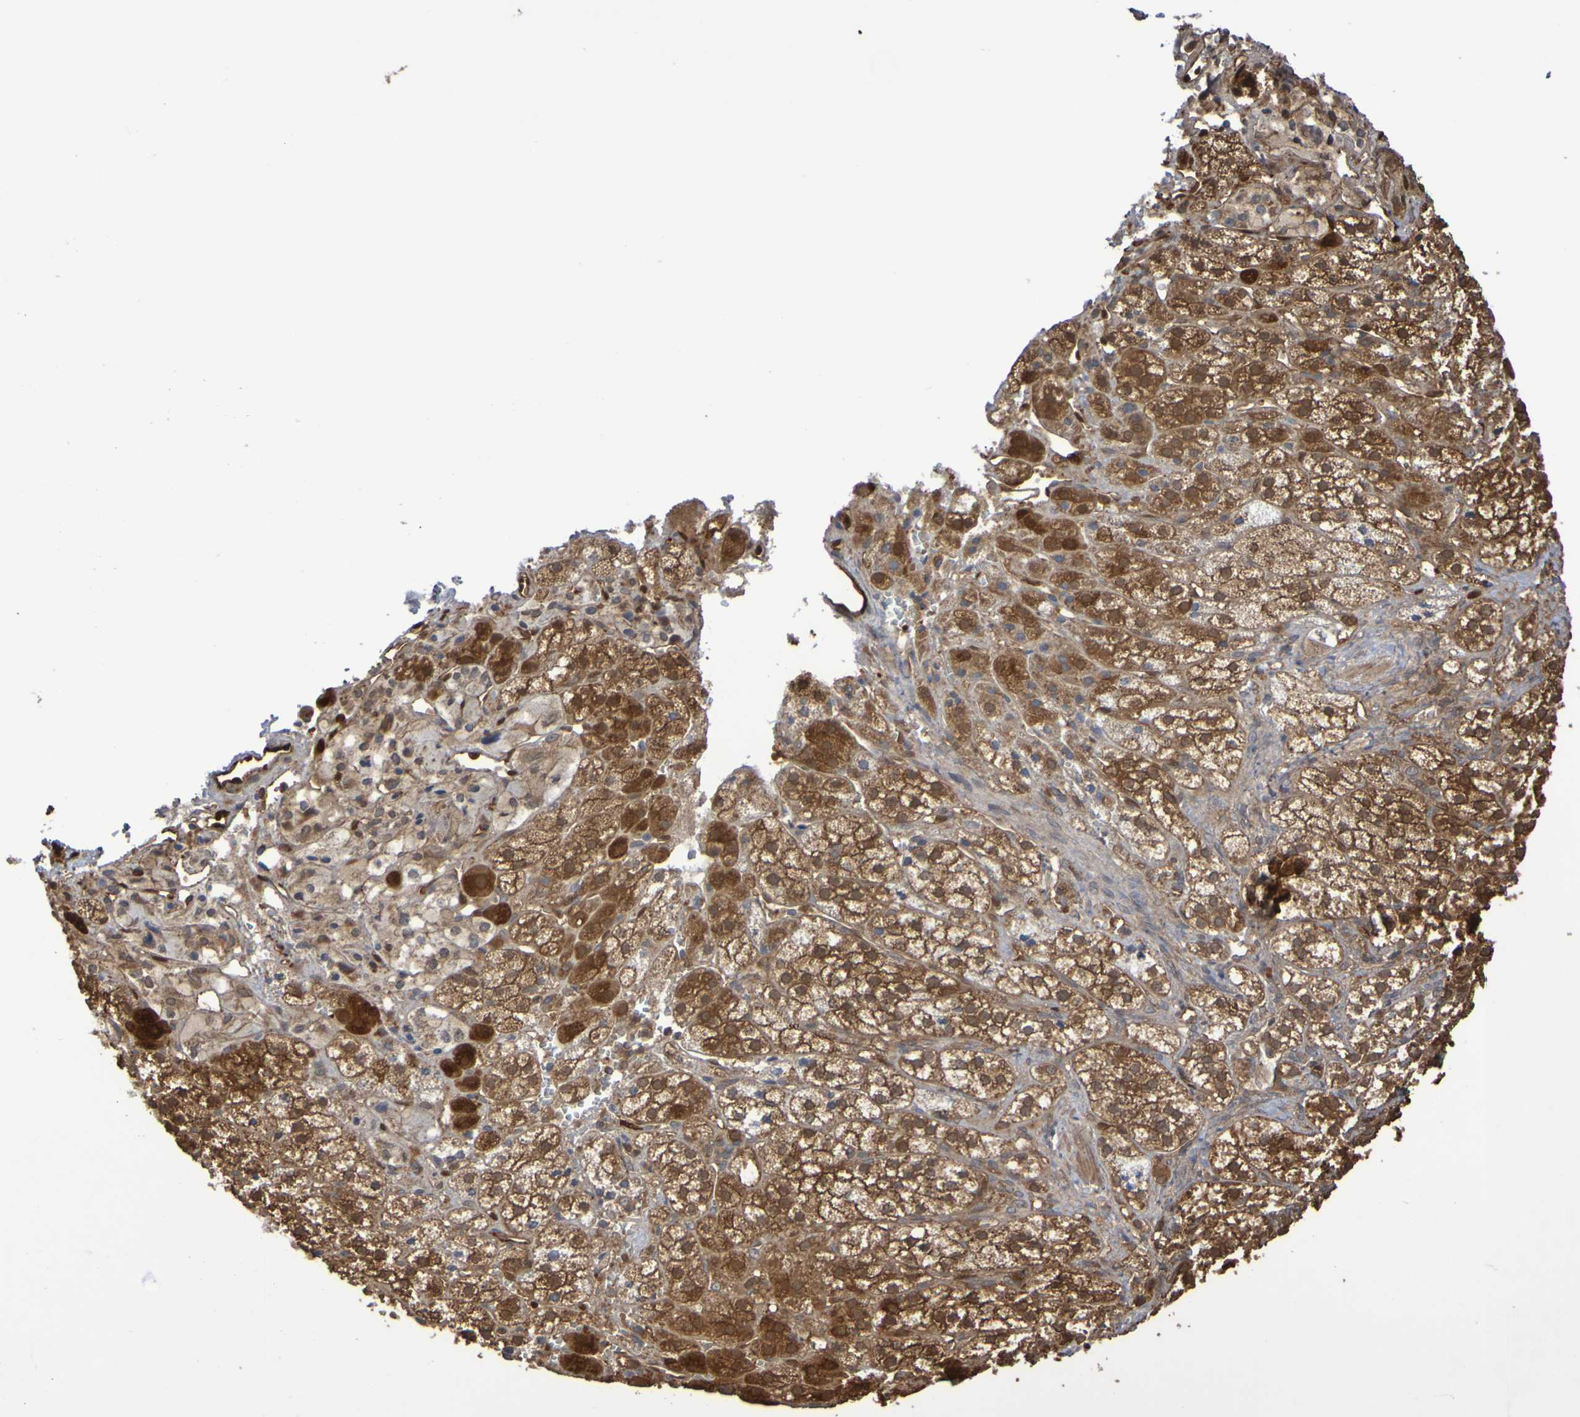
{"staining": {"intensity": "moderate", "quantity": ">75%", "location": "cytoplasmic/membranous"}, "tissue": "adrenal gland", "cell_type": "Glandular cells", "image_type": "normal", "snomed": [{"axis": "morphology", "description": "Normal tissue, NOS"}, {"axis": "topography", "description": "Adrenal gland"}], "caption": "This image shows IHC staining of unremarkable adrenal gland, with medium moderate cytoplasmic/membranous expression in approximately >75% of glandular cells.", "gene": "SERPINB6", "patient": {"sex": "male", "age": 56}}